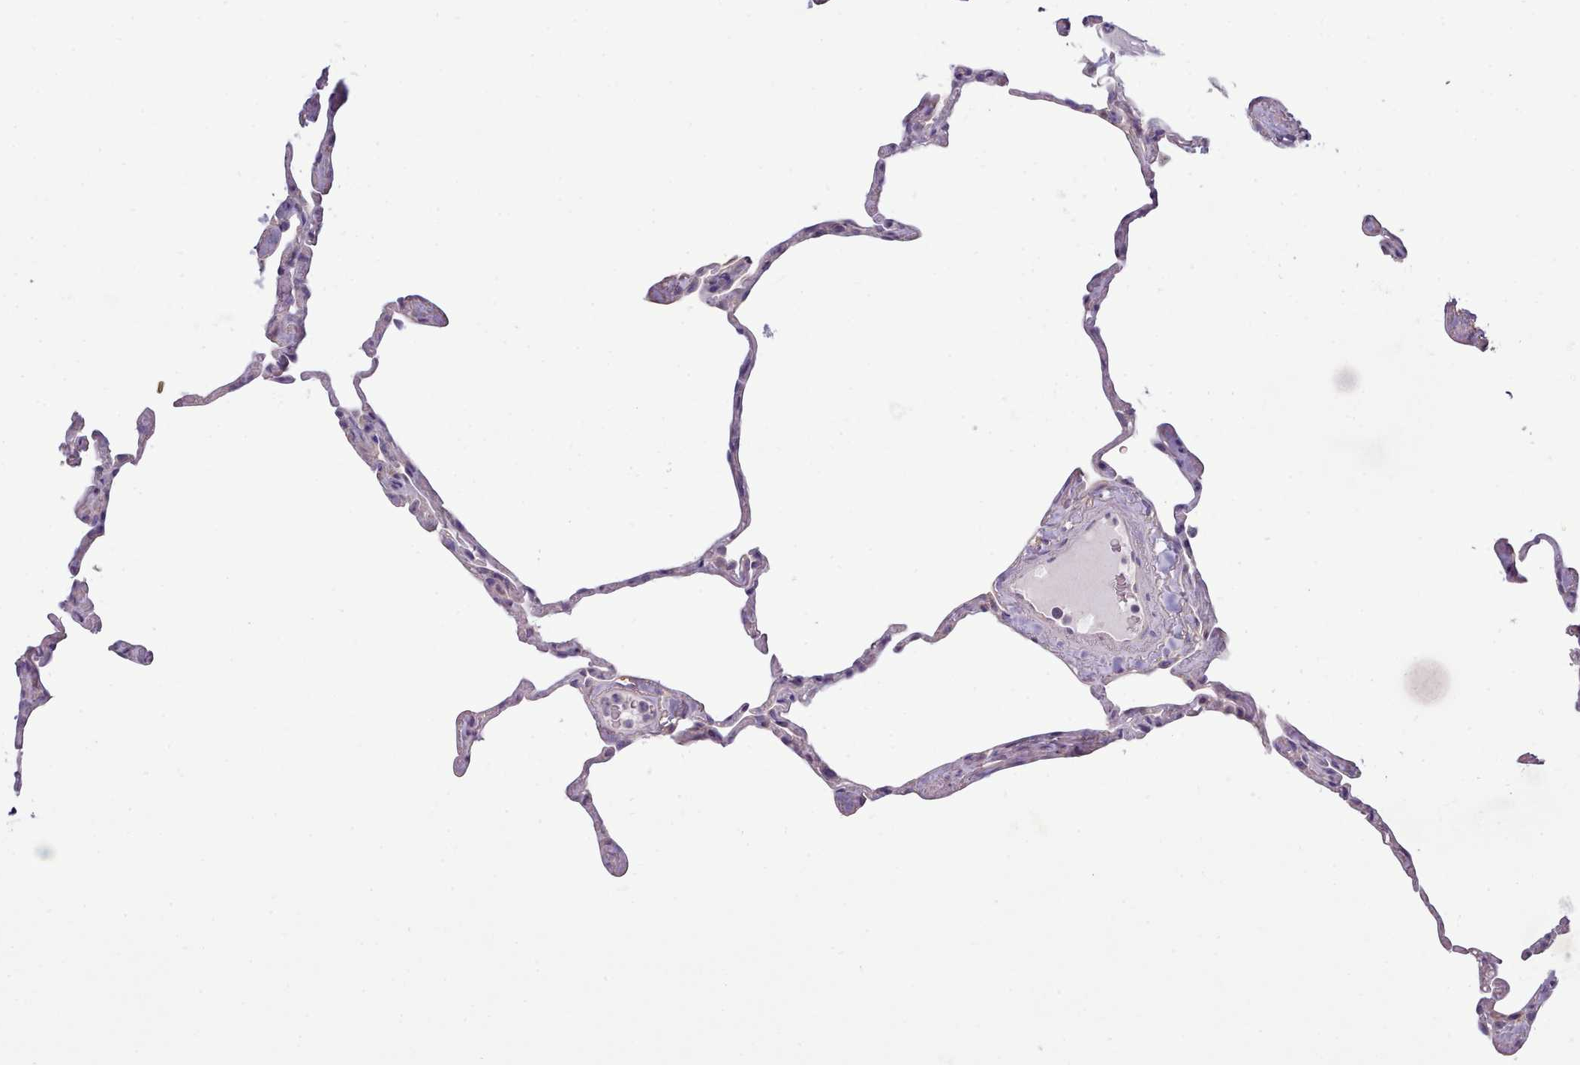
{"staining": {"intensity": "weak", "quantity": "<25%", "location": "cytoplasmic/membranous"}, "tissue": "lung", "cell_type": "Alveolar cells", "image_type": "normal", "snomed": [{"axis": "morphology", "description": "Normal tissue, NOS"}, {"axis": "topography", "description": "Lung"}], "caption": "The image reveals no staining of alveolar cells in unremarkable lung.", "gene": "DPF1", "patient": {"sex": "male", "age": 65}}